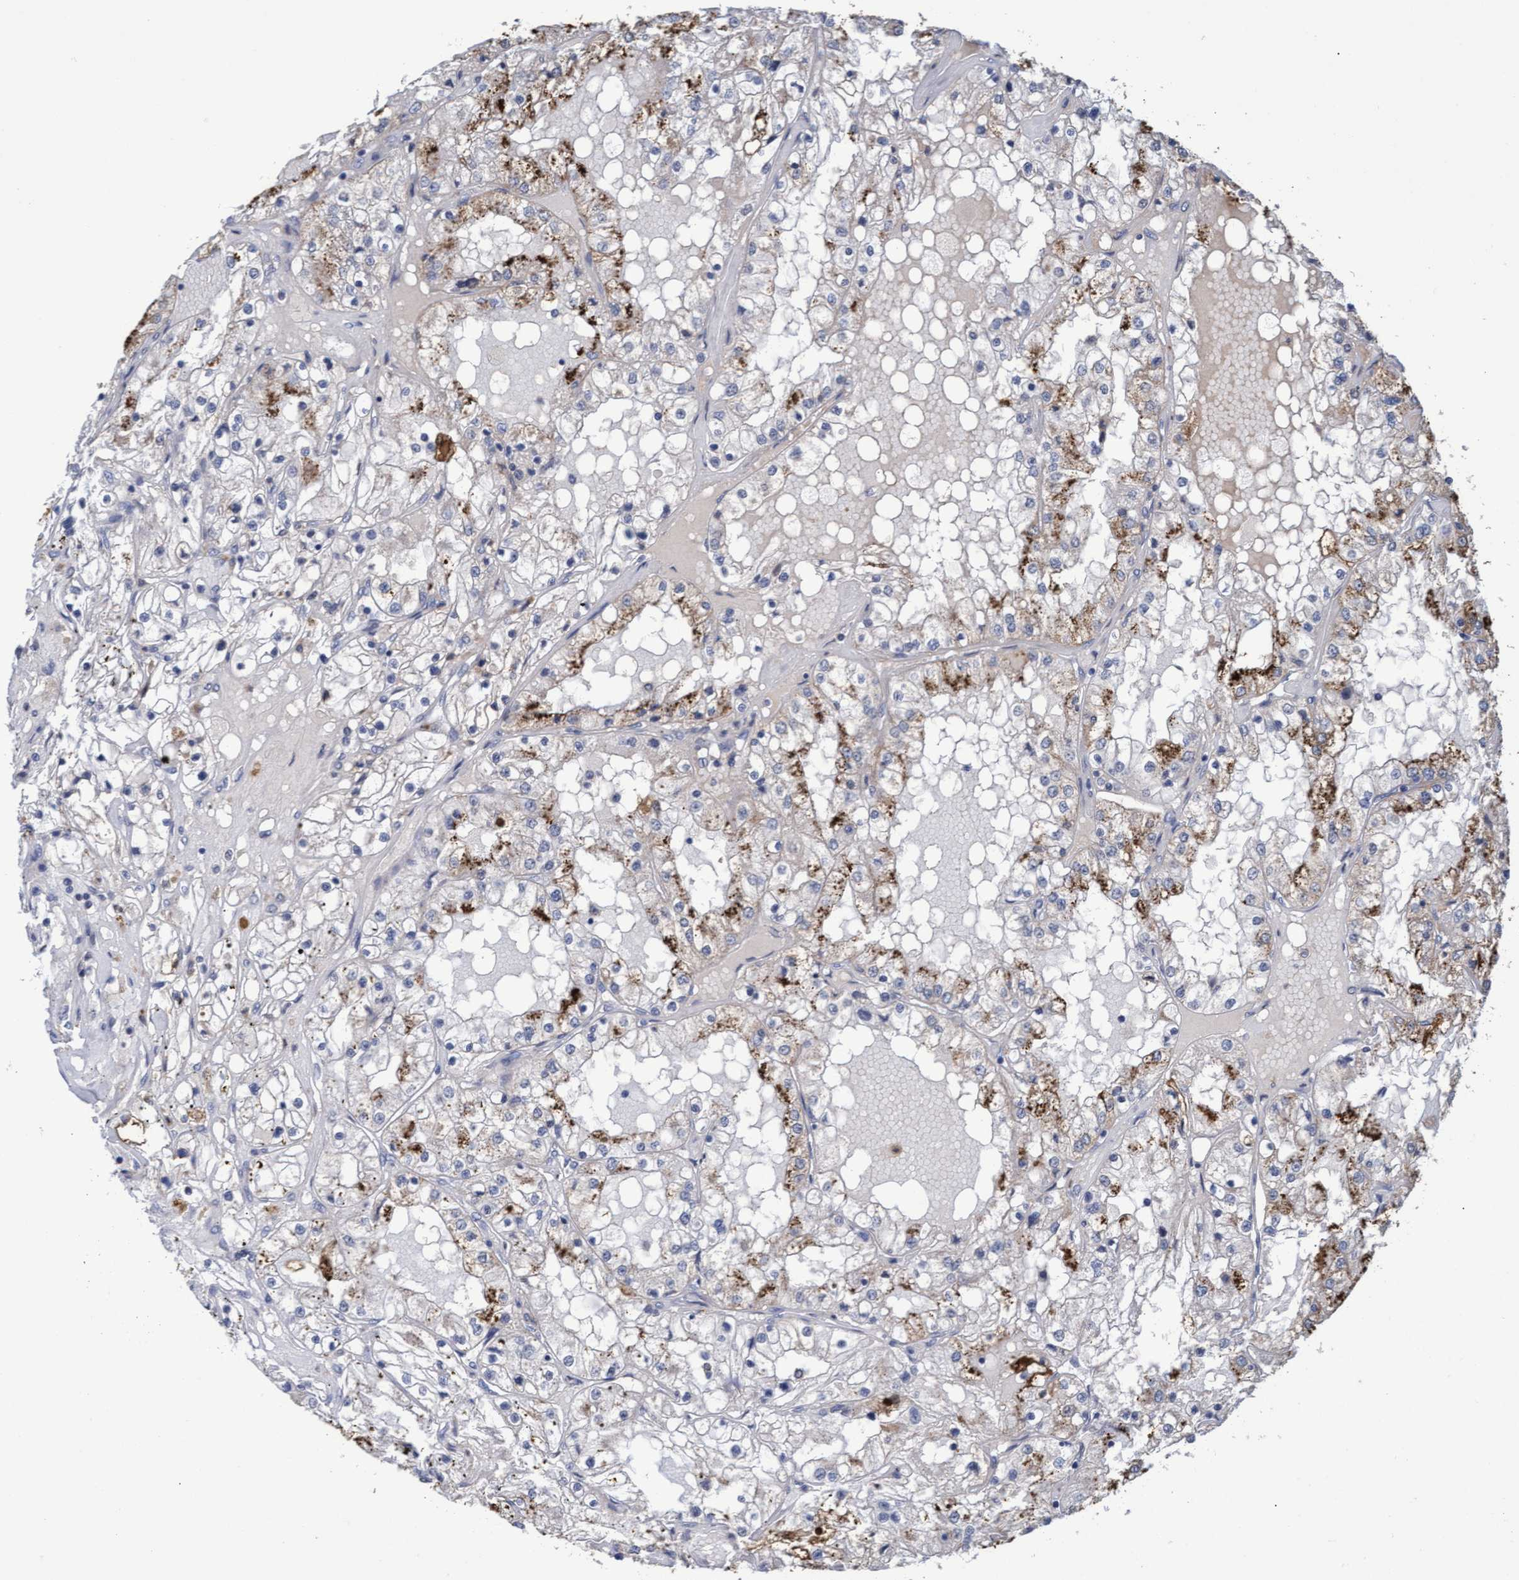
{"staining": {"intensity": "moderate", "quantity": "<25%", "location": "cytoplasmic/membranous"}, "tissue": "renal cancer", "cell_type": "Tumor cells", "image_type": "cancer", "snomed": [{"axis": "morphology", "description": "Adenocarcinoma, NOS"}, {"axis": "topography", "description": "Kidney"}], "caption": "Human renal cancer (adenocarcinoma) stained for a protein (brown) shows moderate cytoplasmic/membranous positive positivity in about <25% of tumor cells.", "gene": "GPR39", "patient": {"sex": "male", "age": 68}}